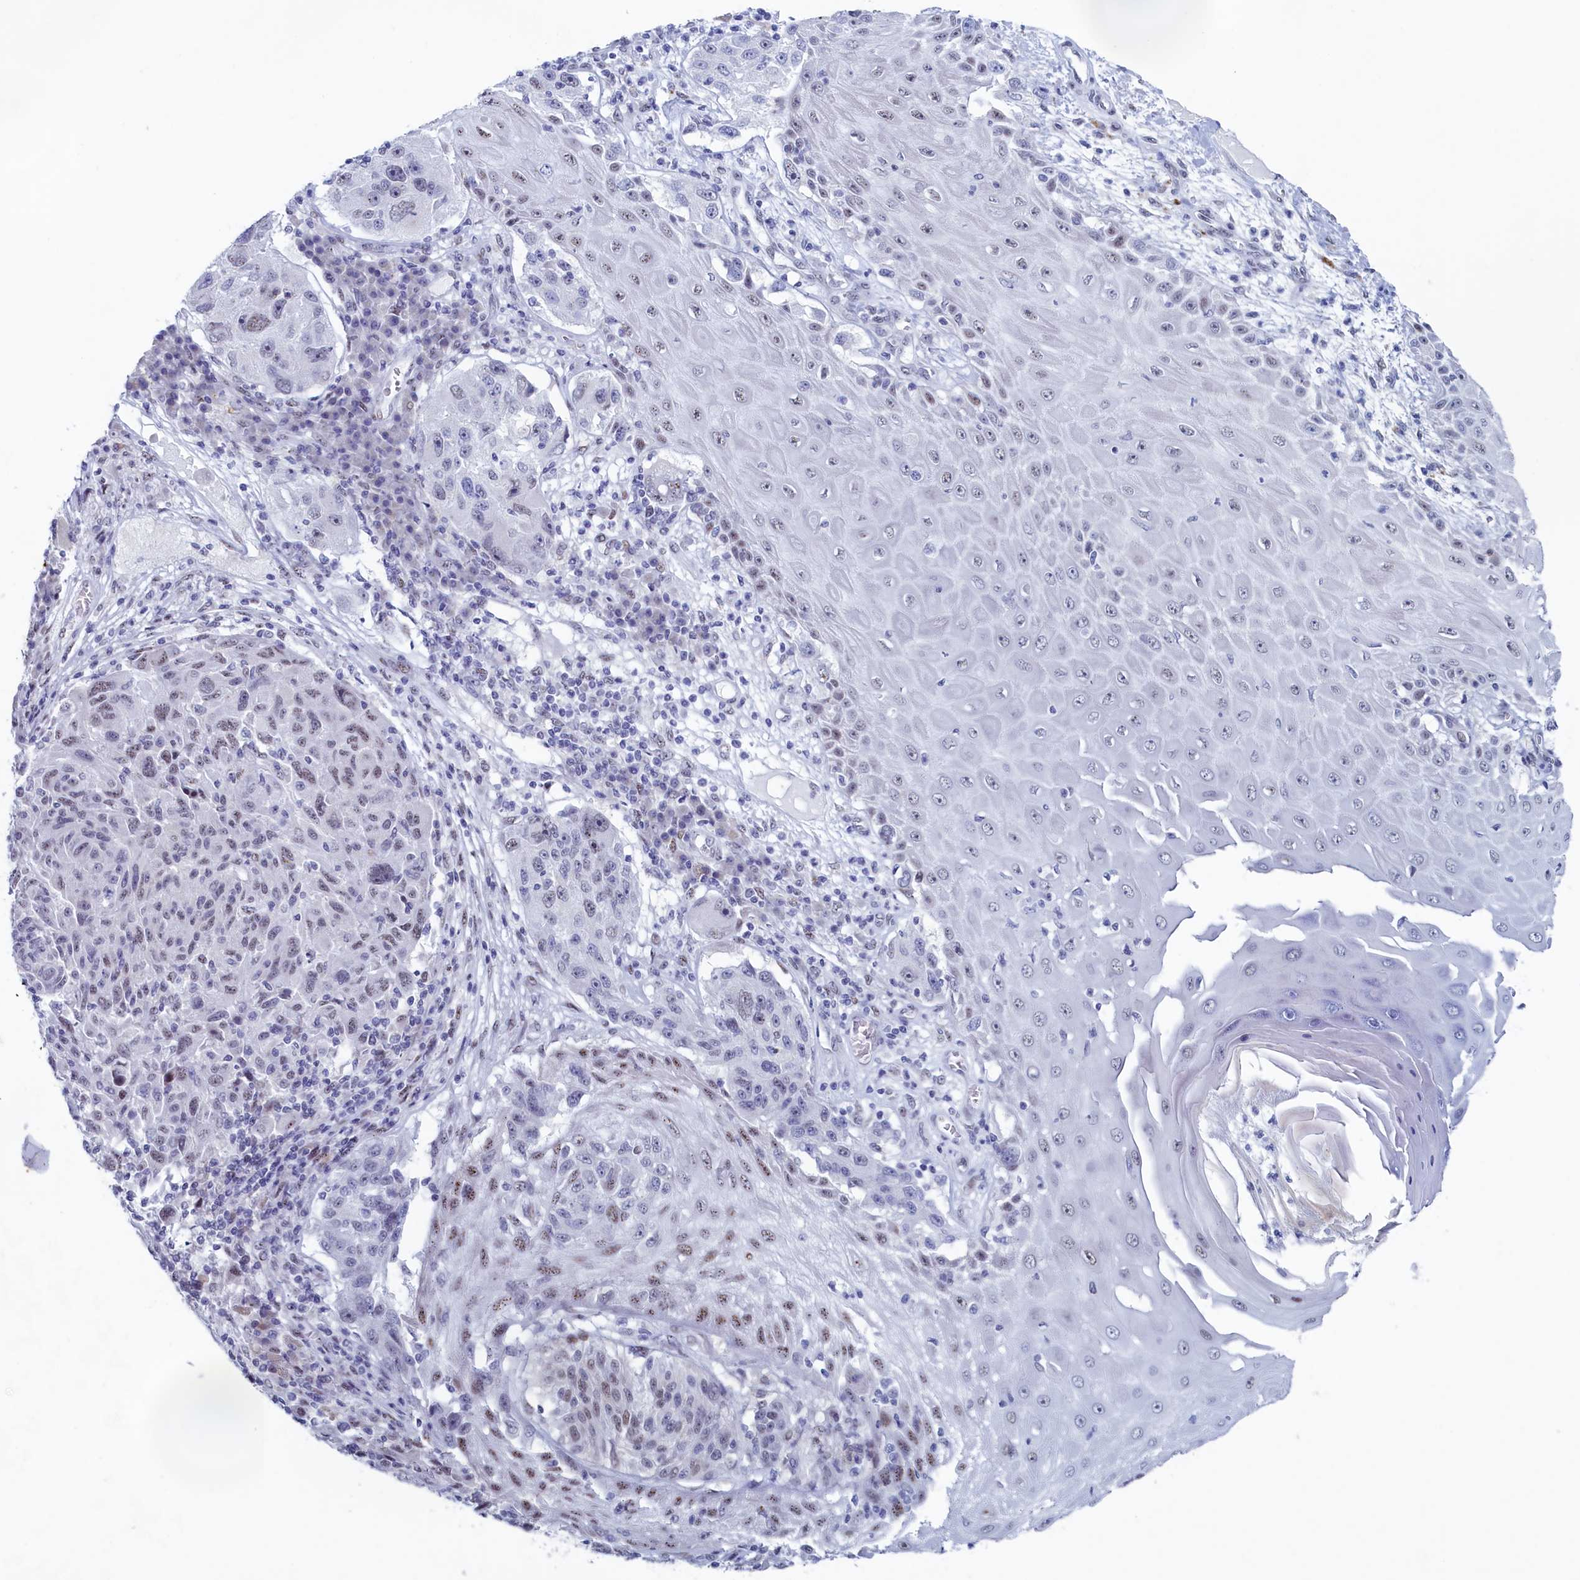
{"staining": {"intensity": "weak", "quantity": "<25%", "location": "nuclear"}, "tissue": "melanoma", "cell_type": "Tumor cells", "image_type": "cancer", "snomed": [{"axis": "morphology", "description": "Malignant melanoma, NOS"}, {"axis": "topography", "description": "Skin"}], "caption": "An image of melanoma stained for a protein displays no brown staining in tumor cells. (DAB IHC with hematoxylin counter stain).", "gene": "WDR76", "patient": {"sex": "male", "age": 53}}